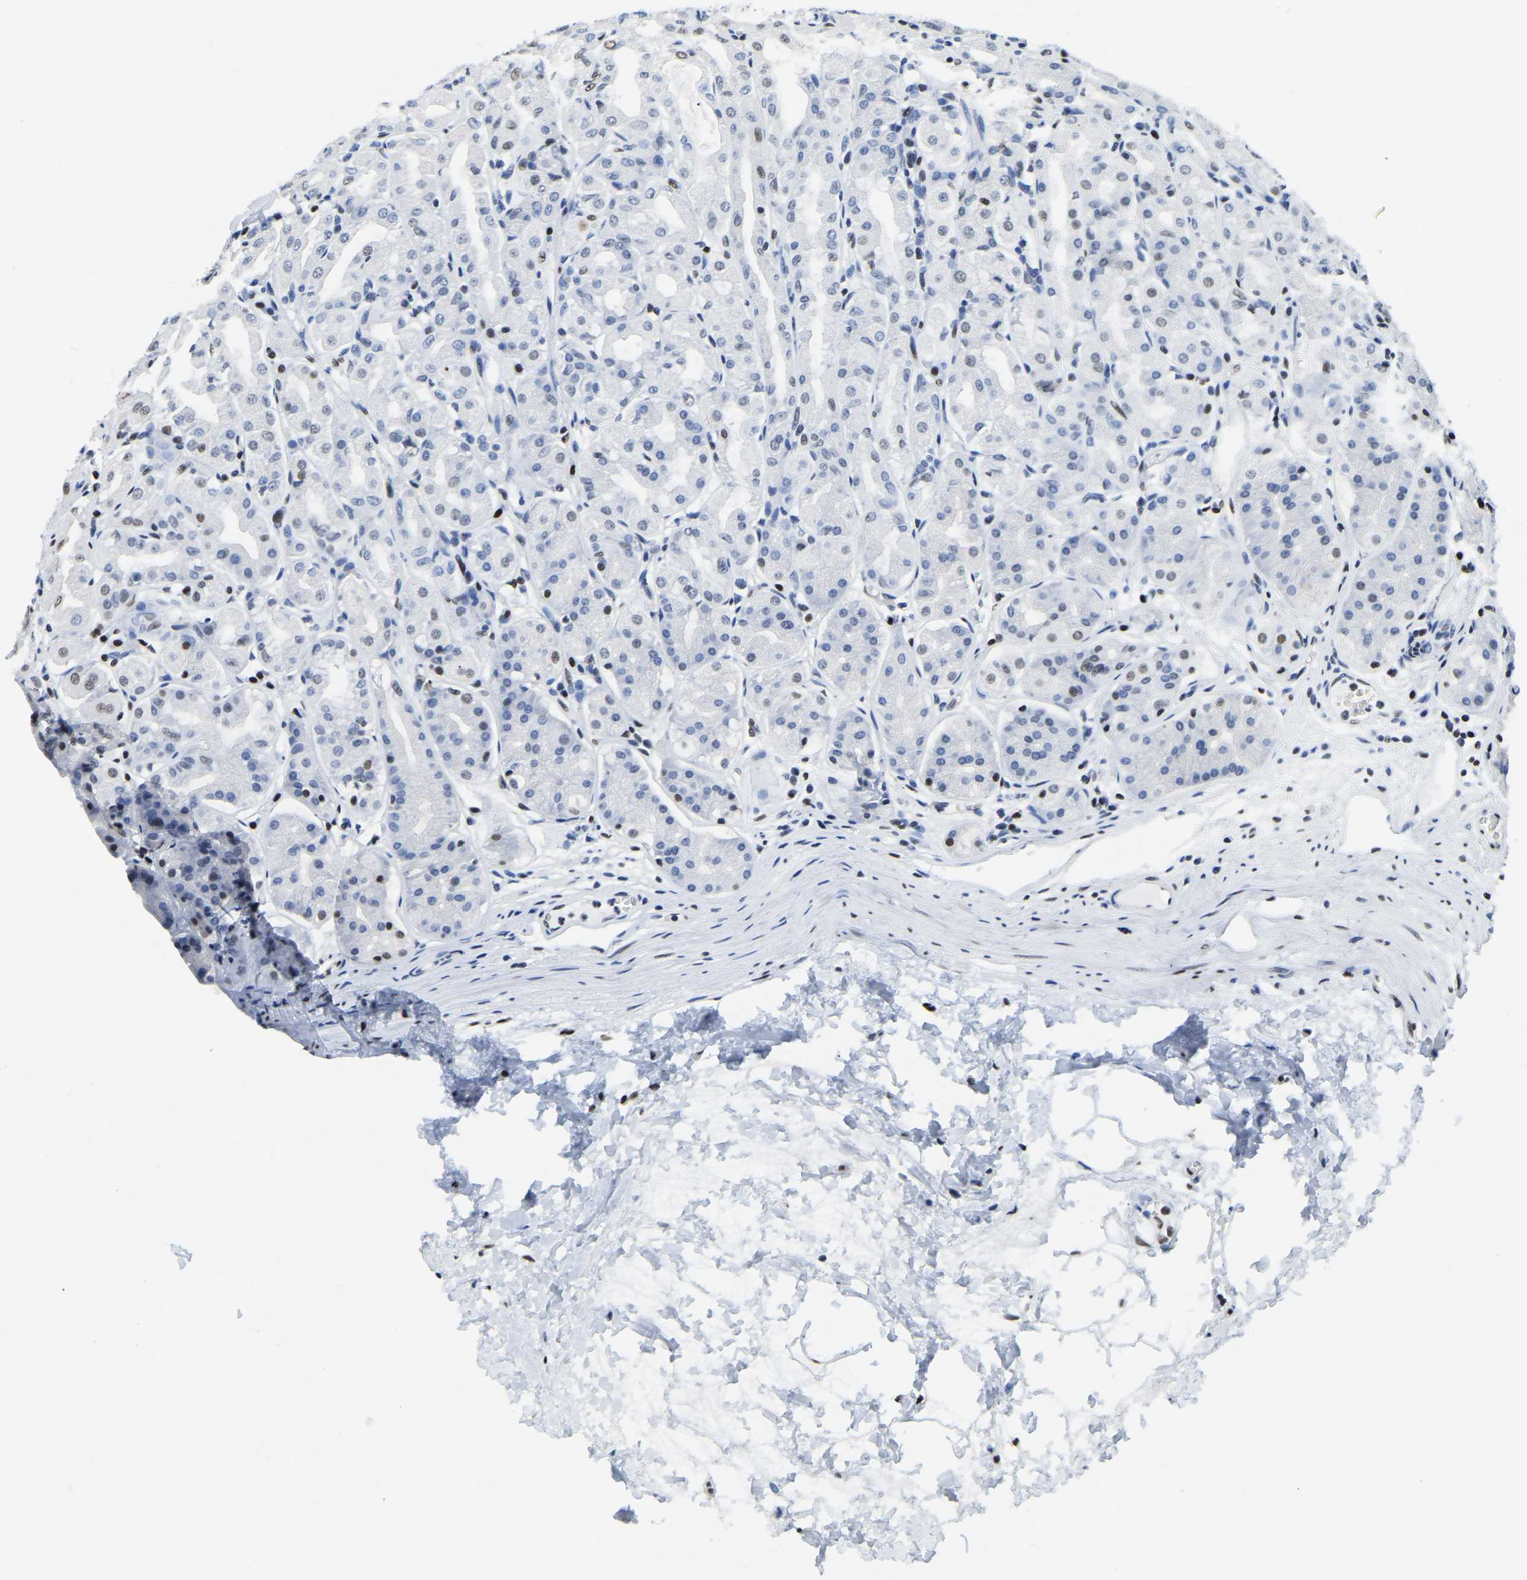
{"staining": {"intensity": "moderate", "quantity": "25%-75%", "location": "nuclear"}, "tissue": "stomach", "cell_type": "Glandular cells", "image_type": "normal", "snomed": [{"axis": "morphology", "description": "Normal tissue, NOS"}, {"axis": "topography", "description": "Stomach"}, {"axis": "topography", "description": "Stomach, lower"}], "caption": "Stomach stained with immunohistochemistry reveals moderate nuclear staining in about 25%-75% of glandular cells. The staining was performed using DAB (3,3'-diaminobenzidine), with brown indicating positive protein expression. Nuclei are stained blue with hematoxylin.", "gene": "UBA1", "patient": {"sex": "female", "age": 56}}